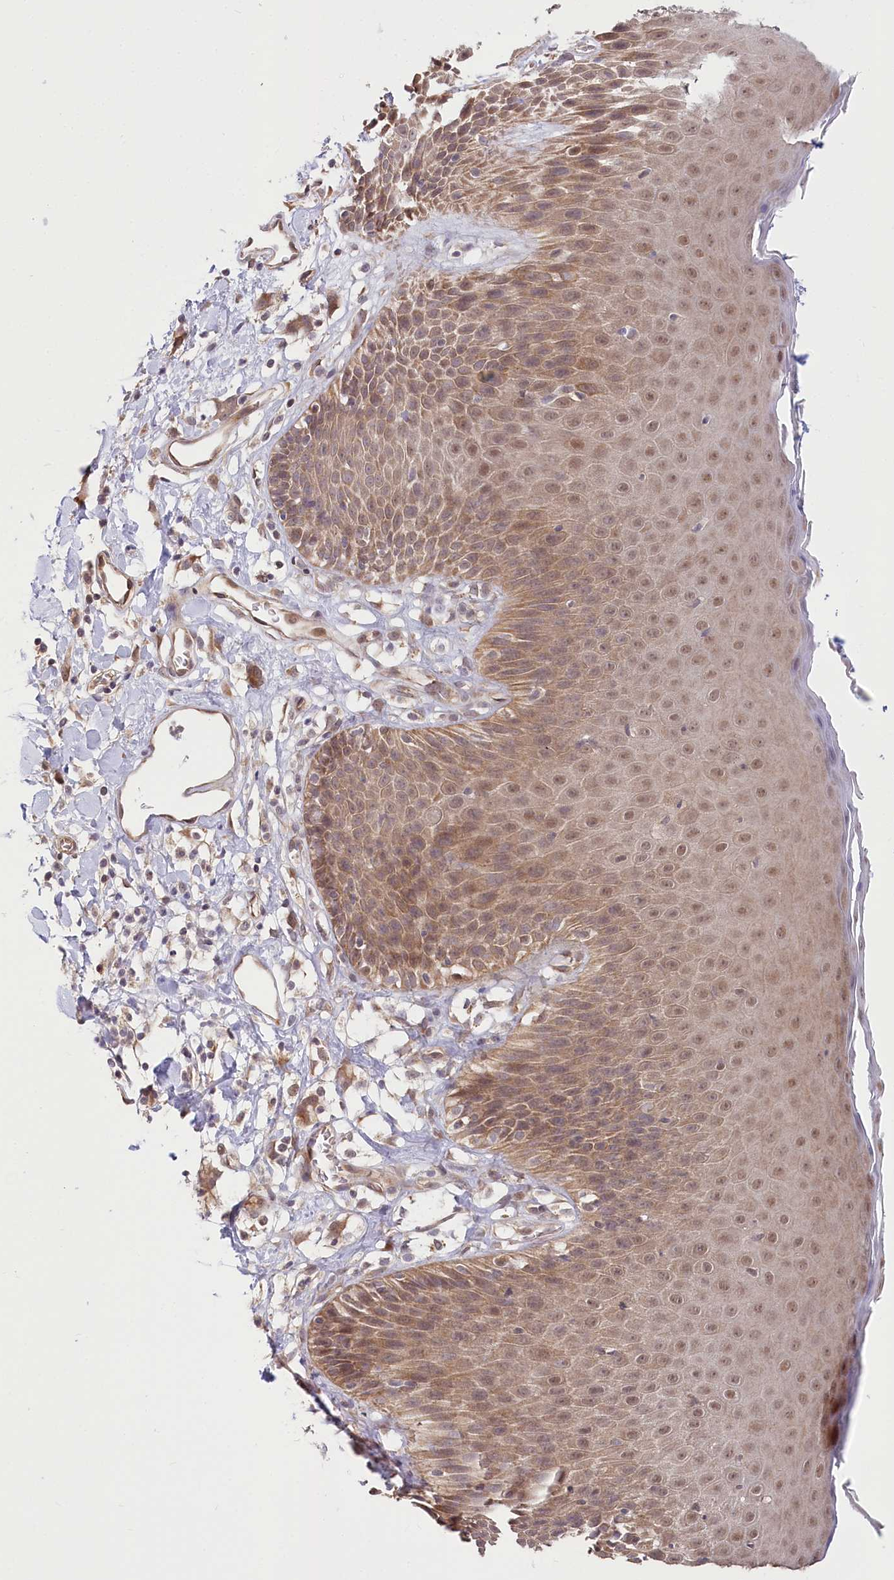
{"staining": {"intensity": "moderate", "quantity": ">75%", "location": "cytoplasmic/membranous,nuclear"}, "tissue": "skin", "cell_type": "Epidermal cells", "image_type": "normal", "snomed": [{"axis": "morphology", "description": "Normal tissue, NOS"}, {"axis": "topography", "description": "Vulva"}], "caption": "IHC (DAB (3,3'-diaminobenzidine)) staining of normal skin displays moderate cytoplasmic/membranous,nuclear protein positivity in about >75% of epidermal cells. The staining is performed using DAB brown chromogen to label protein expression. The nuclei are counter-stained blue using hematoxylin.", "gene": "CEP70", "patient": {"sex": "female", "age": 68}}